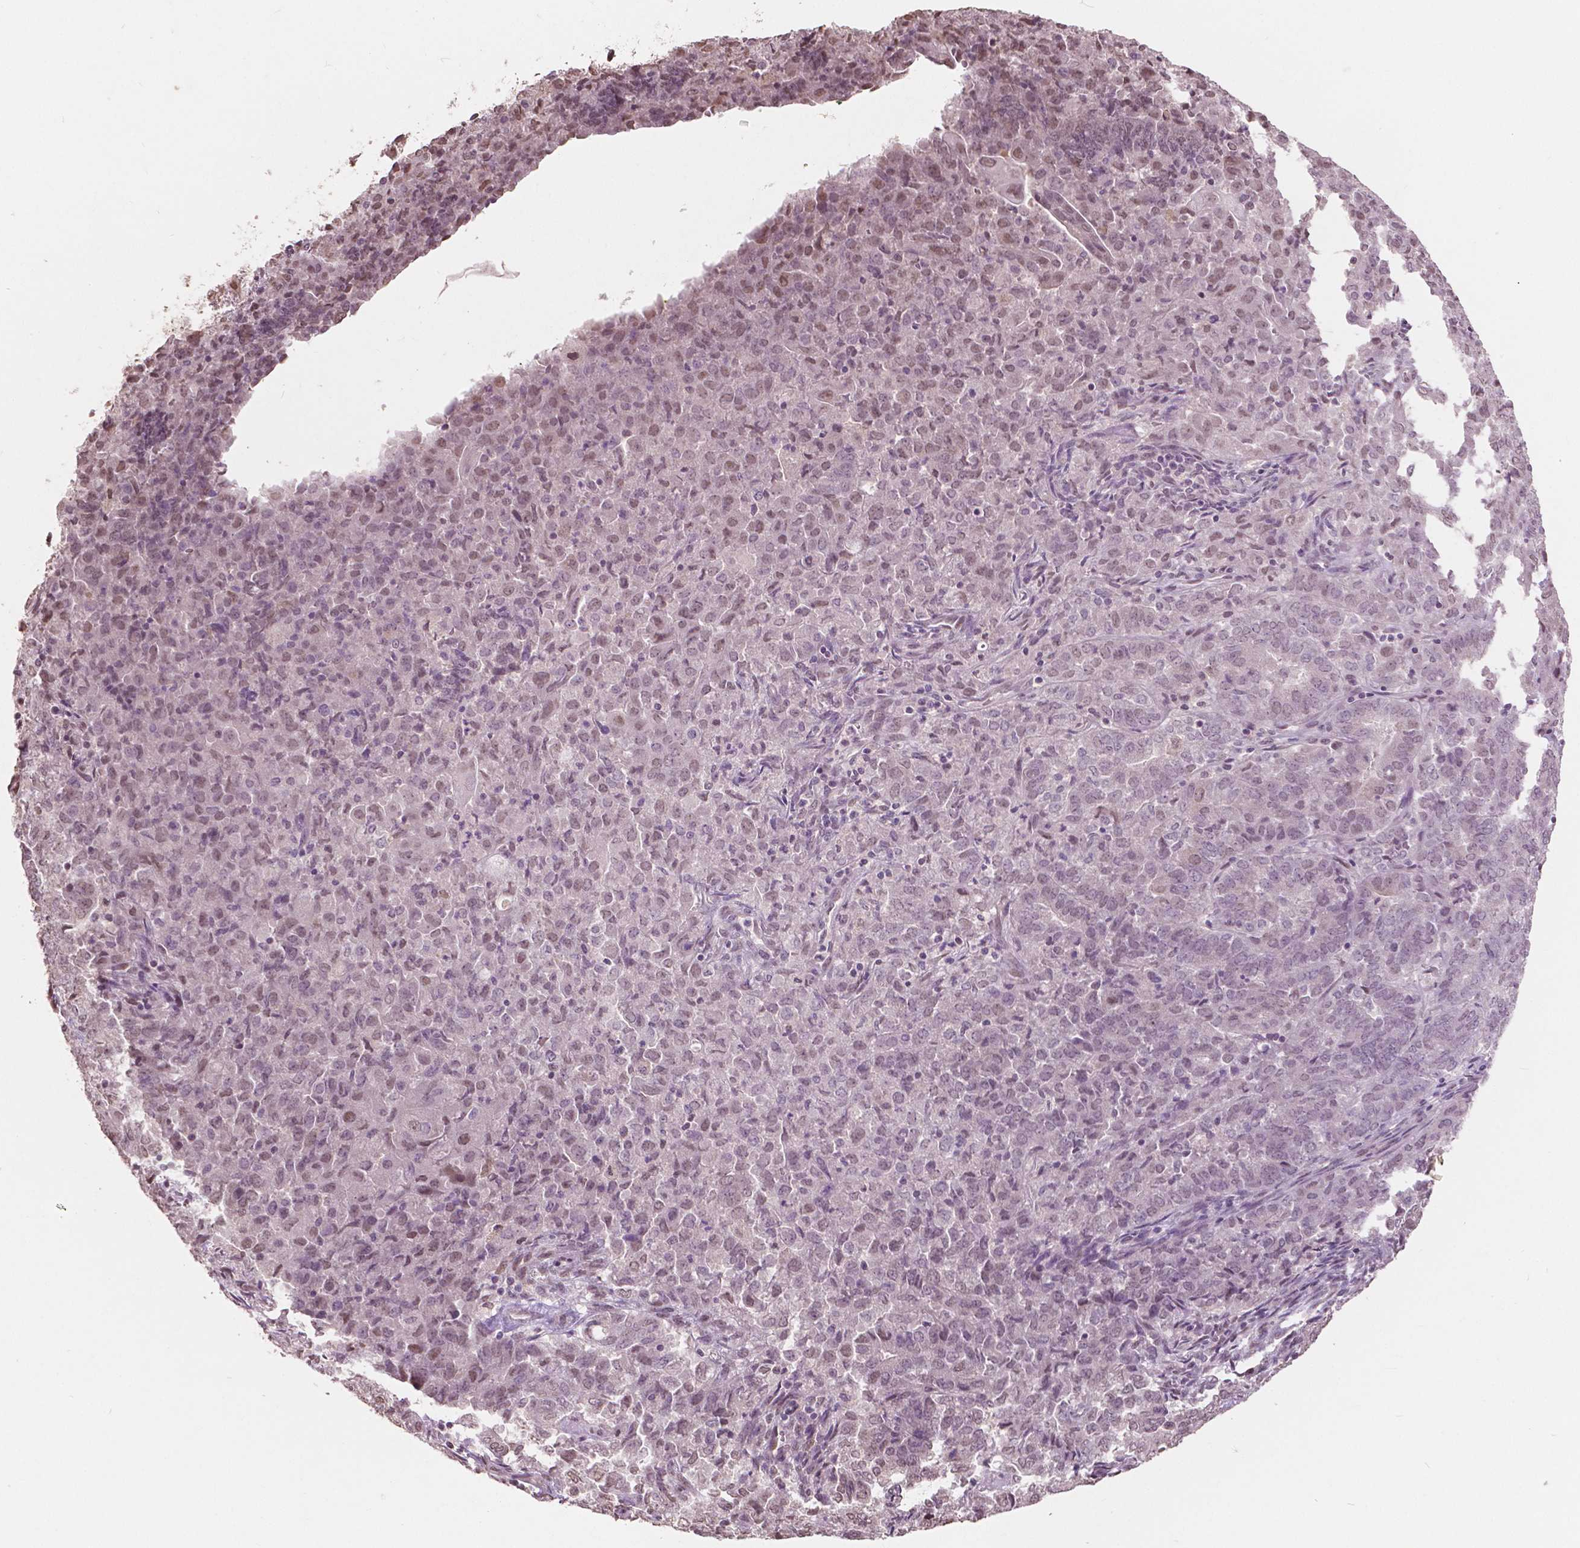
{"staining": {"intensity": "weak", "quantity": ">75%", "location": "nuclear"}, "tissue": "endometrial cancer", "cell_type": "Tumor cells", "image_type": "cancer", "snomed": [{"axis": "morphology", "description": "Adenocarcinoma, NOS"}, {"axis": "topography", "description": "Endometrium"}], "caption": "Weak nuclear expression is seen in approximately >75% of tumor cells in endometrial adenocarcinoma.", "gene": "HOXA10", "patient": {"sex": "female", "age": 72}}